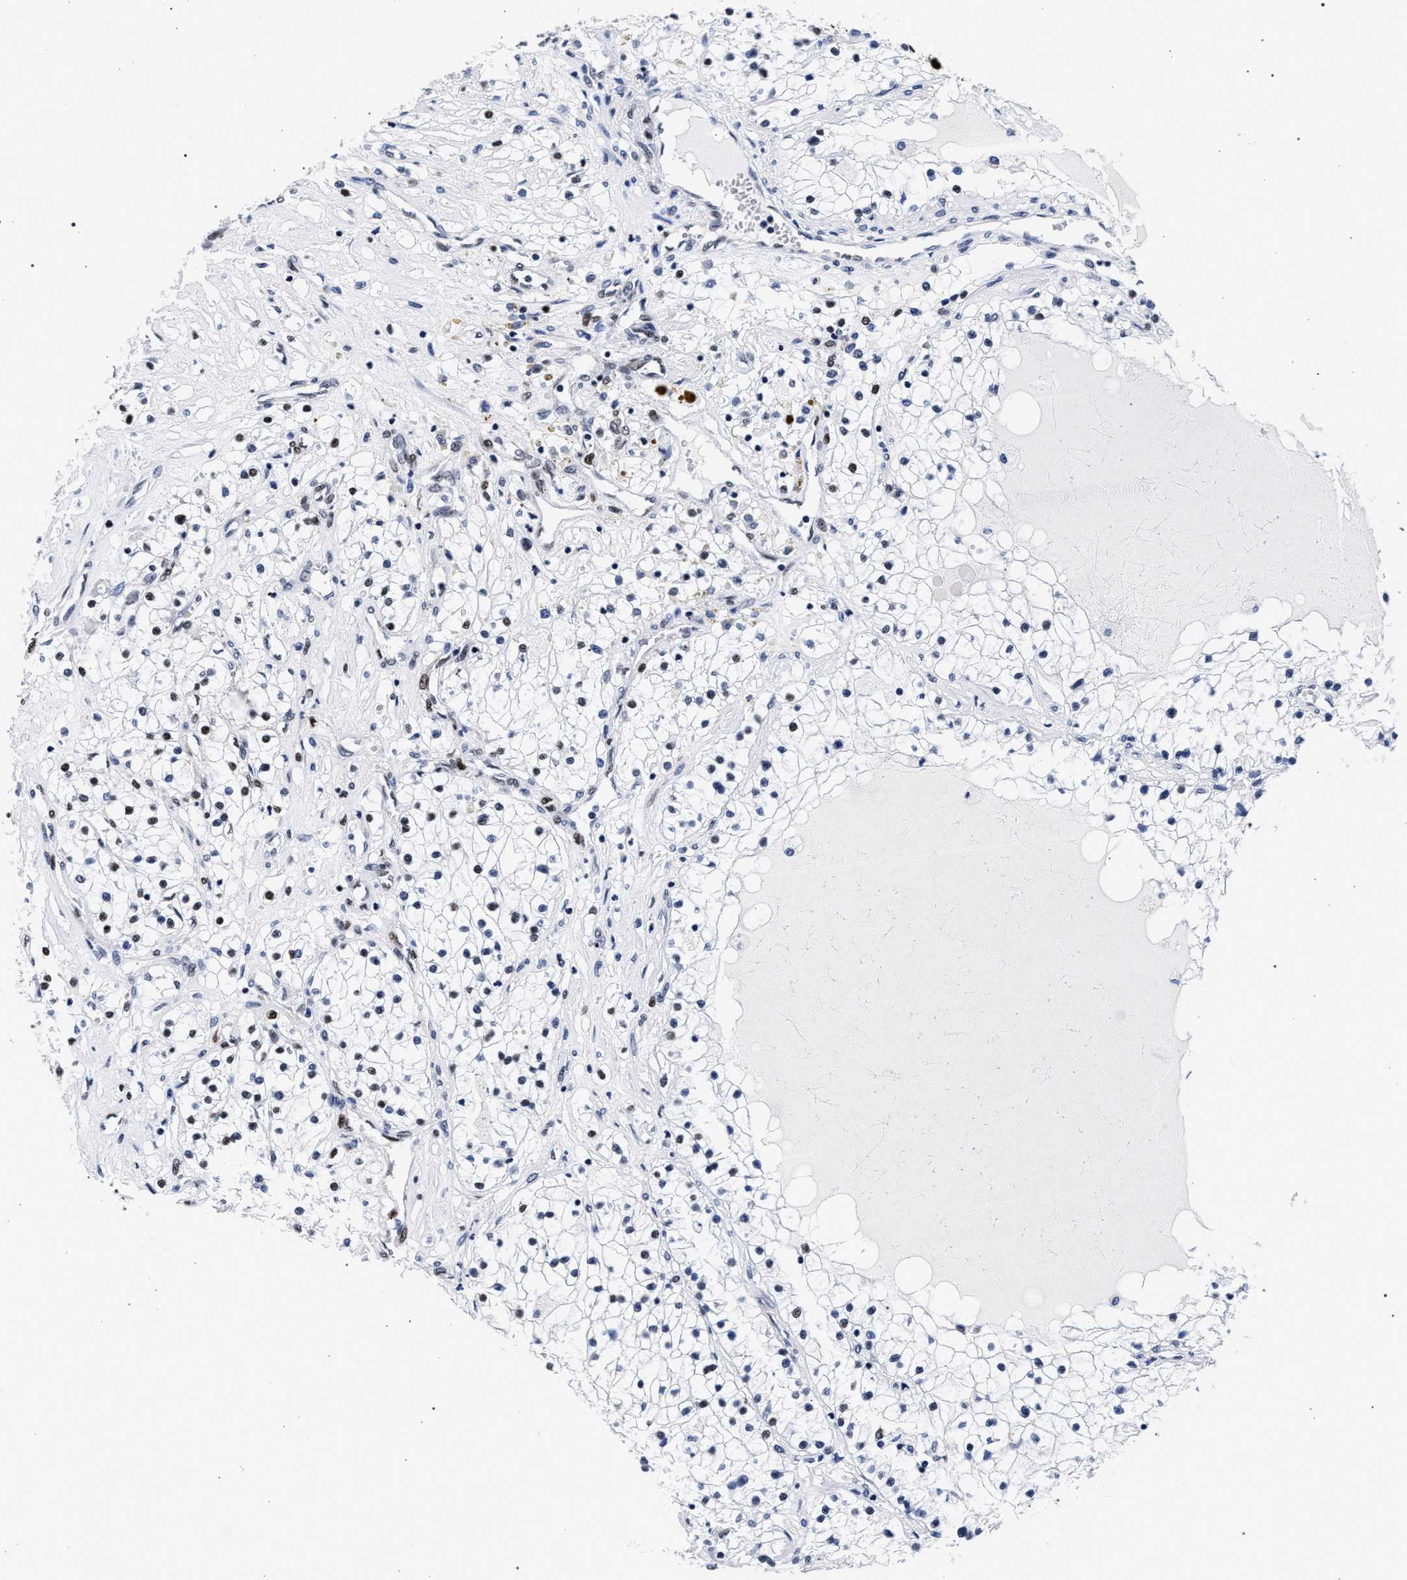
{"staining": {"intensity": "moderate", "quantity": "<25%", "location": "nuclear"}, "tissue": "renal cancer", "cell_type": "Tumor cells", "image_type": "cancer", "snomed": [{"axis": "morphology", "description": "Adenocarcinoma, NOS"}, {"axis": "topography", "description": "Kidney"}], "caption": "Protein expression analysis of renal cancer (adenocarcinoma) exhibits moderate nuclear staining in about <25% of tumor cells.", "gene": "HNRNPA1", "patient": {"sex": "male", "age": 68}}